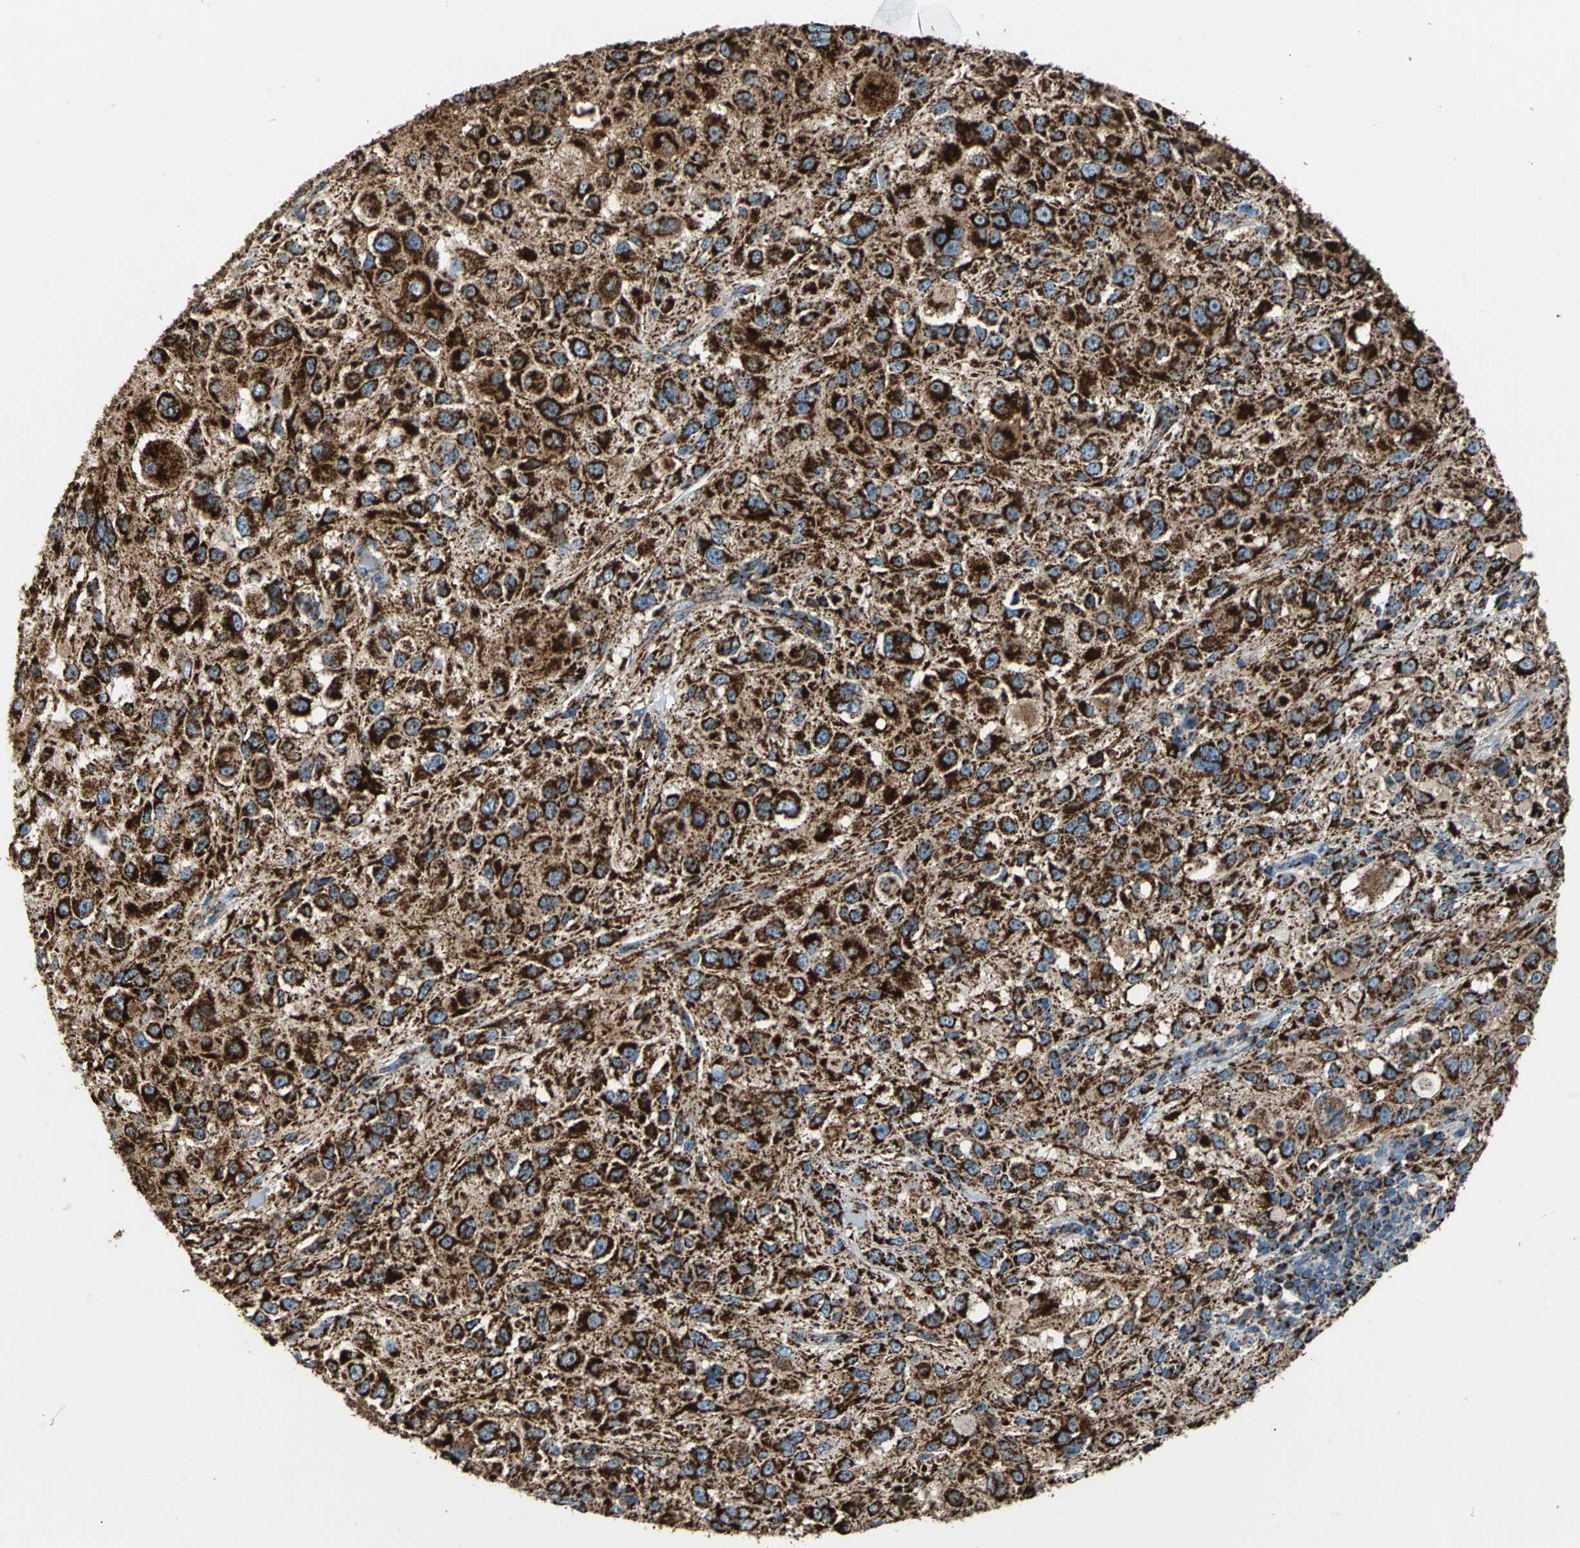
{"staining": {"intensity": "strong", "quantity": ">75%", "location": "cytoplasmic/membranous"}, "tissue": "melanoma", "cell_type": "Tumor cells", "image_type": "cancer", "snomed": [{"axis": "morphology", "description": "Necrosis, NOS"}, {"axis": "morphology", "description": "Malignant melanoma, NOS"}, {"axis": "topography", "description": "Skin"}], "caption": "Immunohistochemical staining of melanoma demonstrates strong cytoplasmic/membranous protein positivity in about >75% of tumor cells. Ihc stains the protein in brown and the nuclei are stained blue.", "gene": "ECH1", "patient": {"sex": "female", "age": 87}}